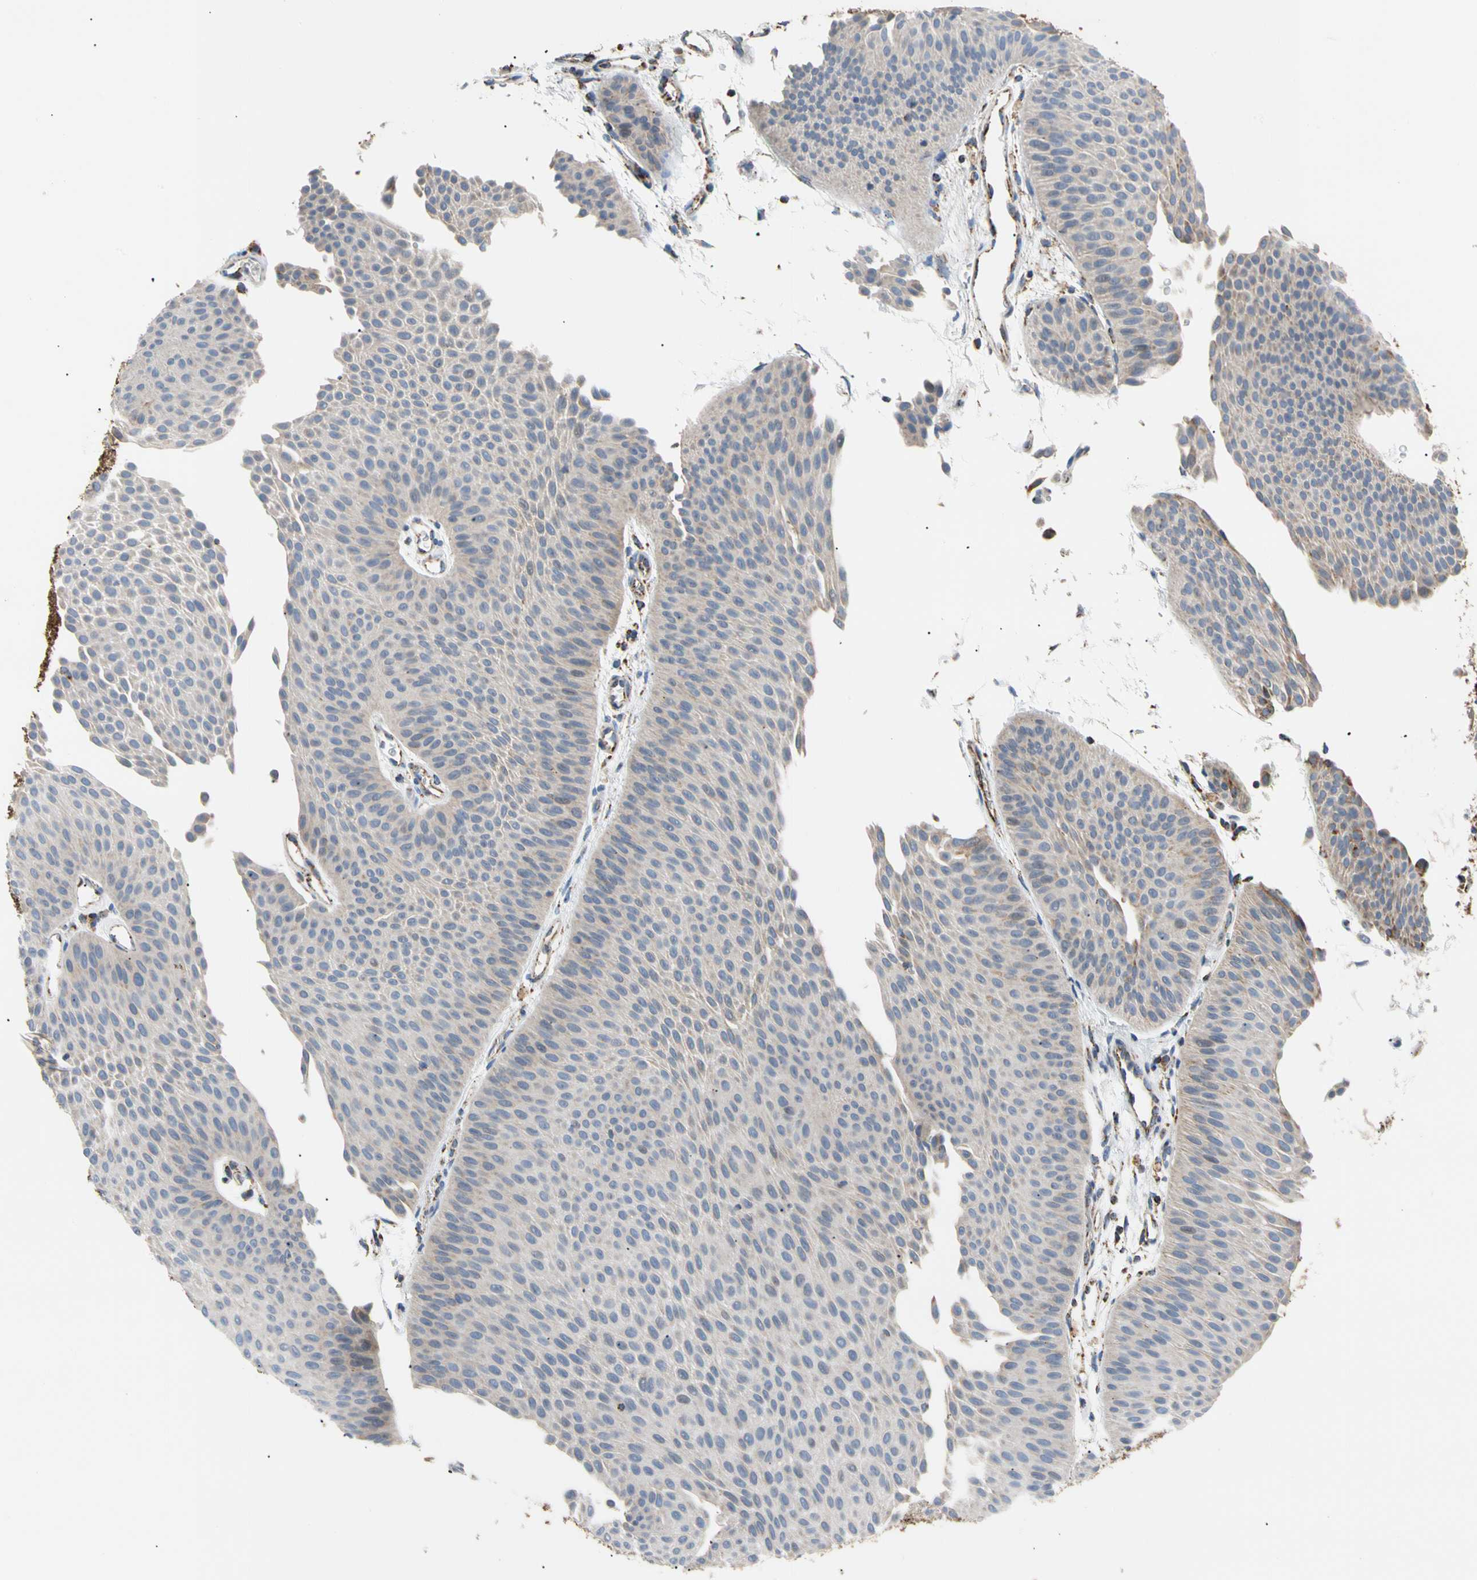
{"staining": {"intensity": "negative", "quantity": "none", "location": "none"}, "tissue": "urothelial cancer", "cell_type": "Tumor cells", "image_type": "cancer", "snomed": [{"axis": "morphology", "description": "Urothelial carcinoma, Low grade"}, {"axis": "topography", "description": "Urinary bladder"}], "caption": "Protein analysis of urothelial carcinoma (low-grade) exhibits no significant expression in tumor cells. (Stains: DAB (3,3'-diaminobenzidine) immunohistochemistry (IHC) with hematoxylin counter stain, Microscopy: brightfield microscopy at high magnification).", "gene": "ACAT1", "patient": {"sex": "female", "age": 60}}